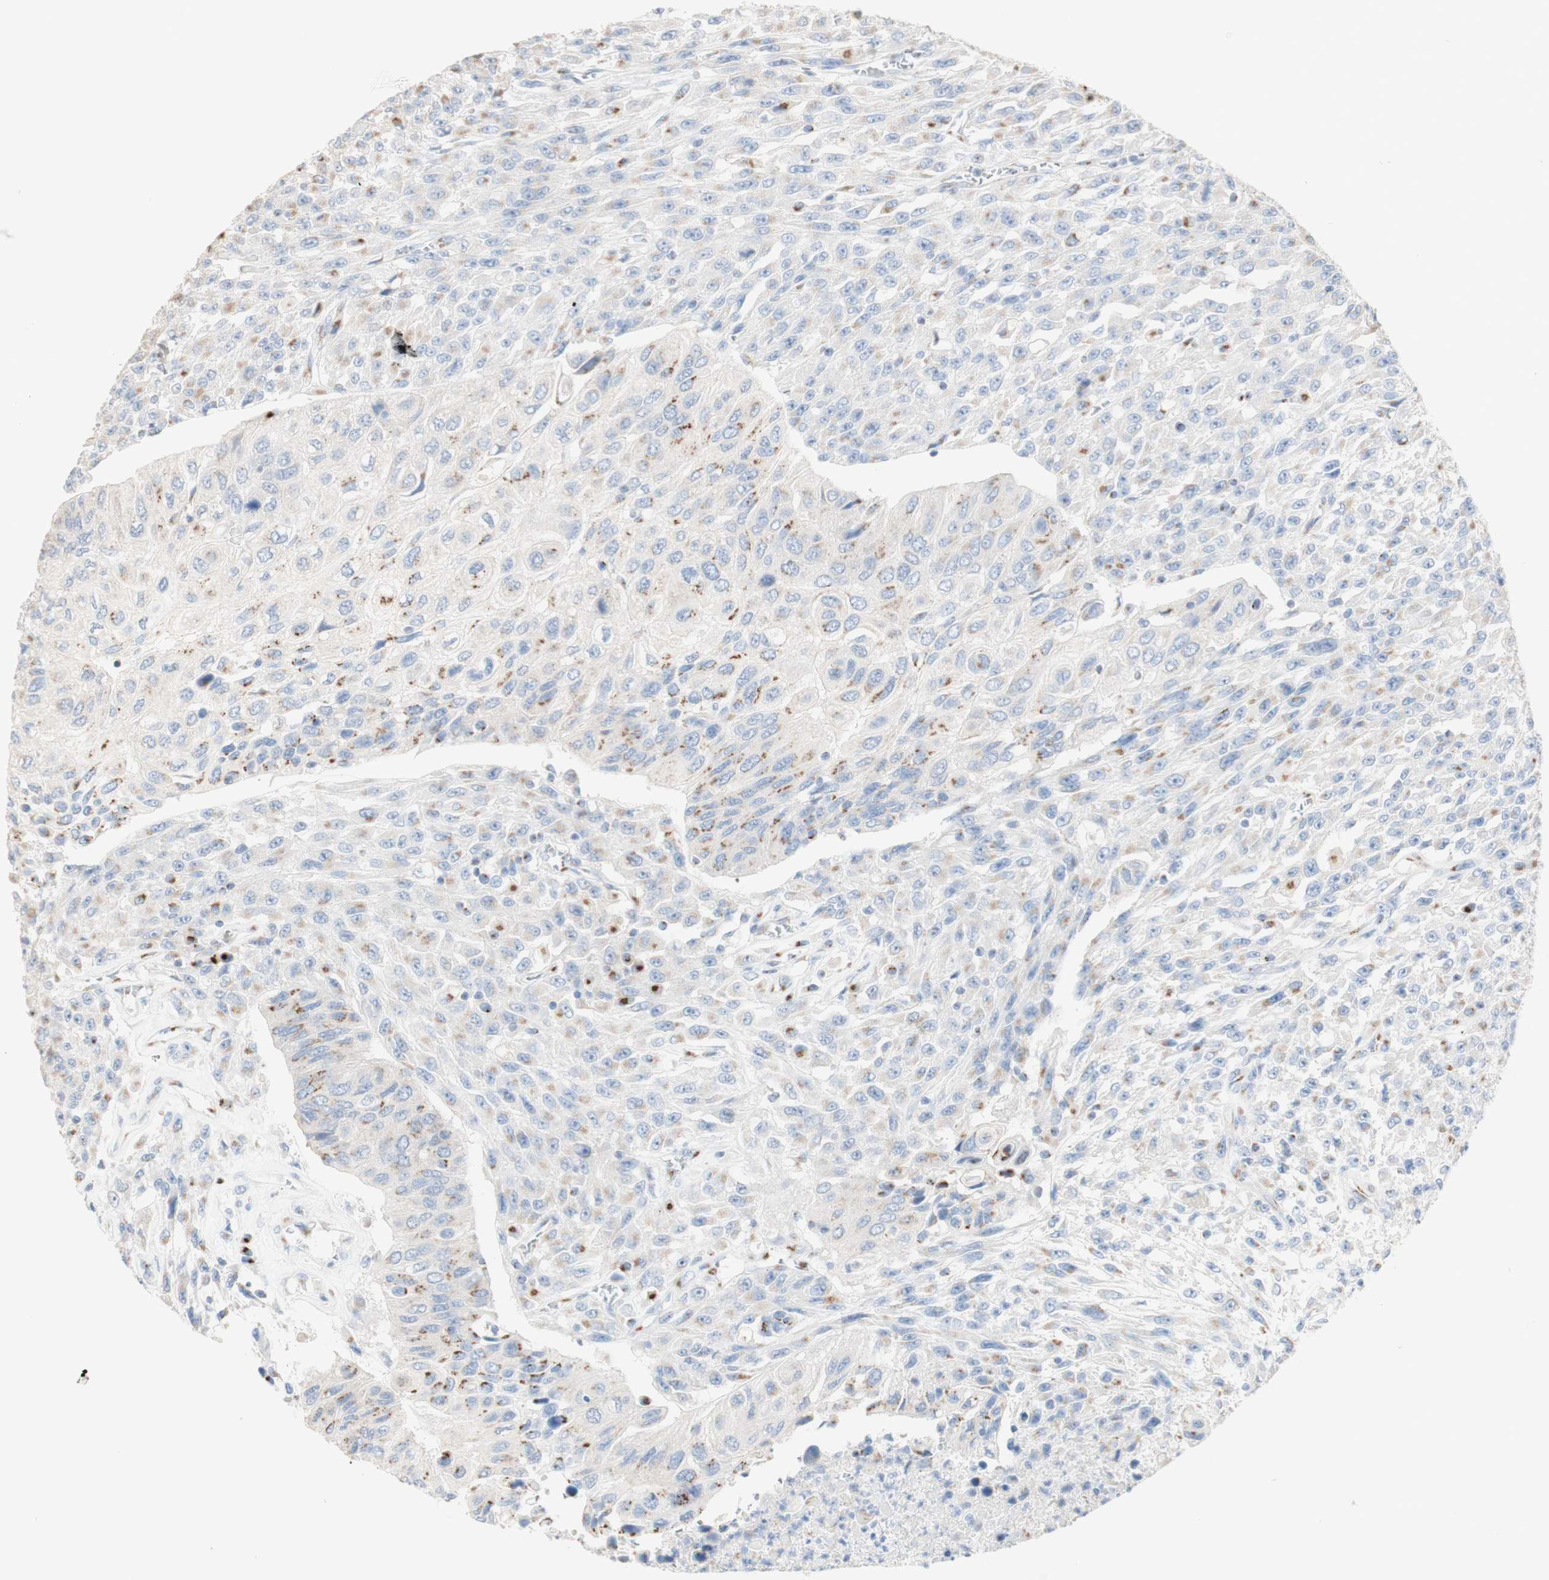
{"staining": {"intensity": "moderate", "quantity": "25%-75%", "location": "cytoplasmic/membranous"}, "tissue": "urothelial cancer", "cell_type": "Tumor cells", "image_type": "cancer", "snomed": [{"axis": "morphology", "description": "Urothelial carcinoma, High grade"}, {"axis": "topography", "description": "Urinary bladder"}], "caption": "Human urothelial cancer stained for a protein (brown) displays moderate cytoplasmic/membranous positive positivity in approximately 25%-75% of tumor cells.", "gene": "MANEA", "patient": {"sex": "male", "age": 66}}